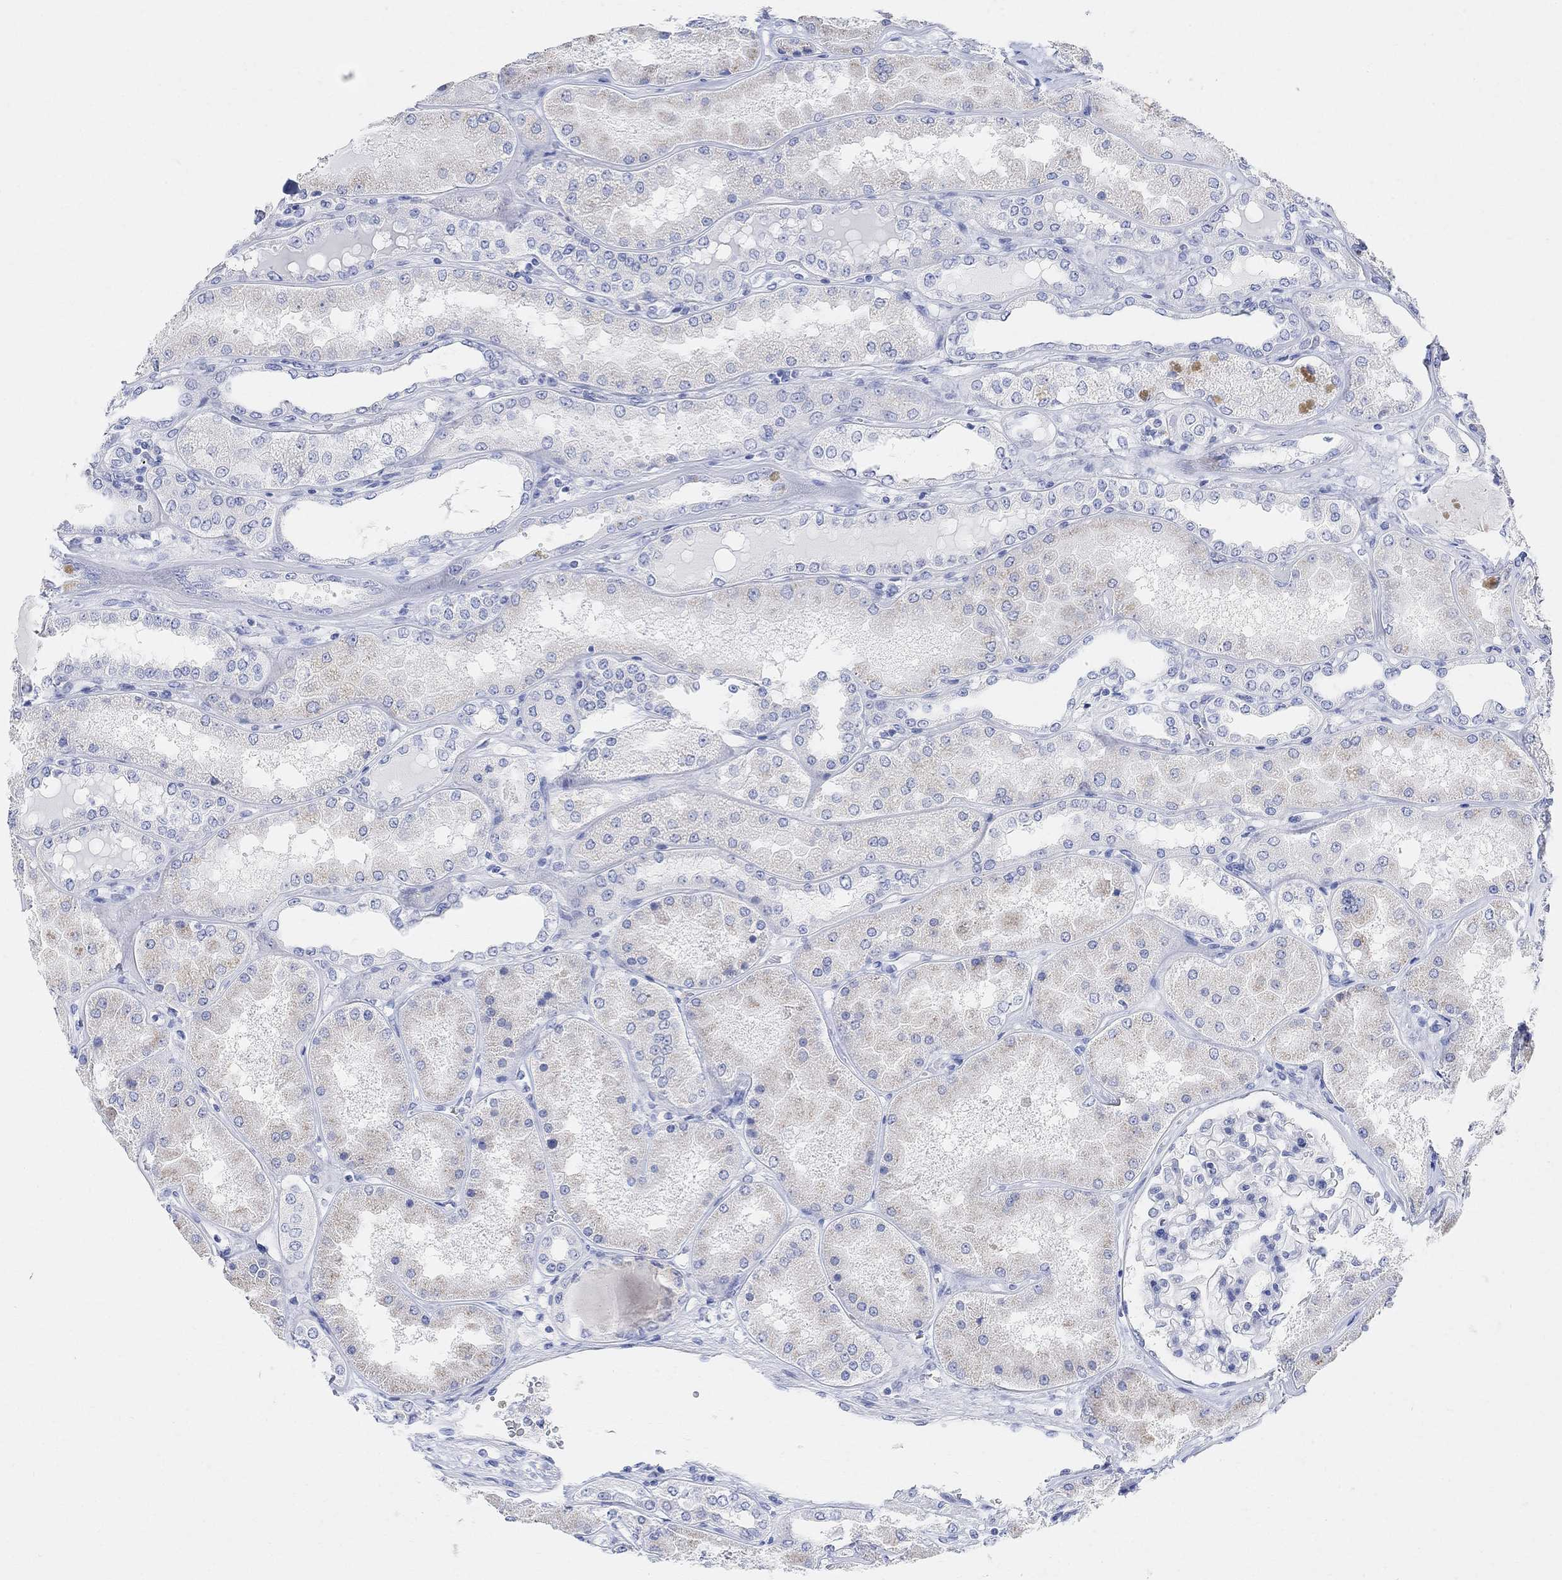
{"staining": {"intensity": "negative", "quantity": "none", "location": "none"}, "tissue": "kidney", "cell_type": "Cells in glomeruli", "image_type": "normal", "snomed": [{"axis": "morphology", "description": "Normal tissue, NOS"}, {"axis": "topography", "description": "Kidney"}], "caption": "Histopathology image shows no significant protein expression in cells in glomeruli of unremarkable kidney.", "gene": "RETNLB", "patient": {"sex": "female", "age": 56}}